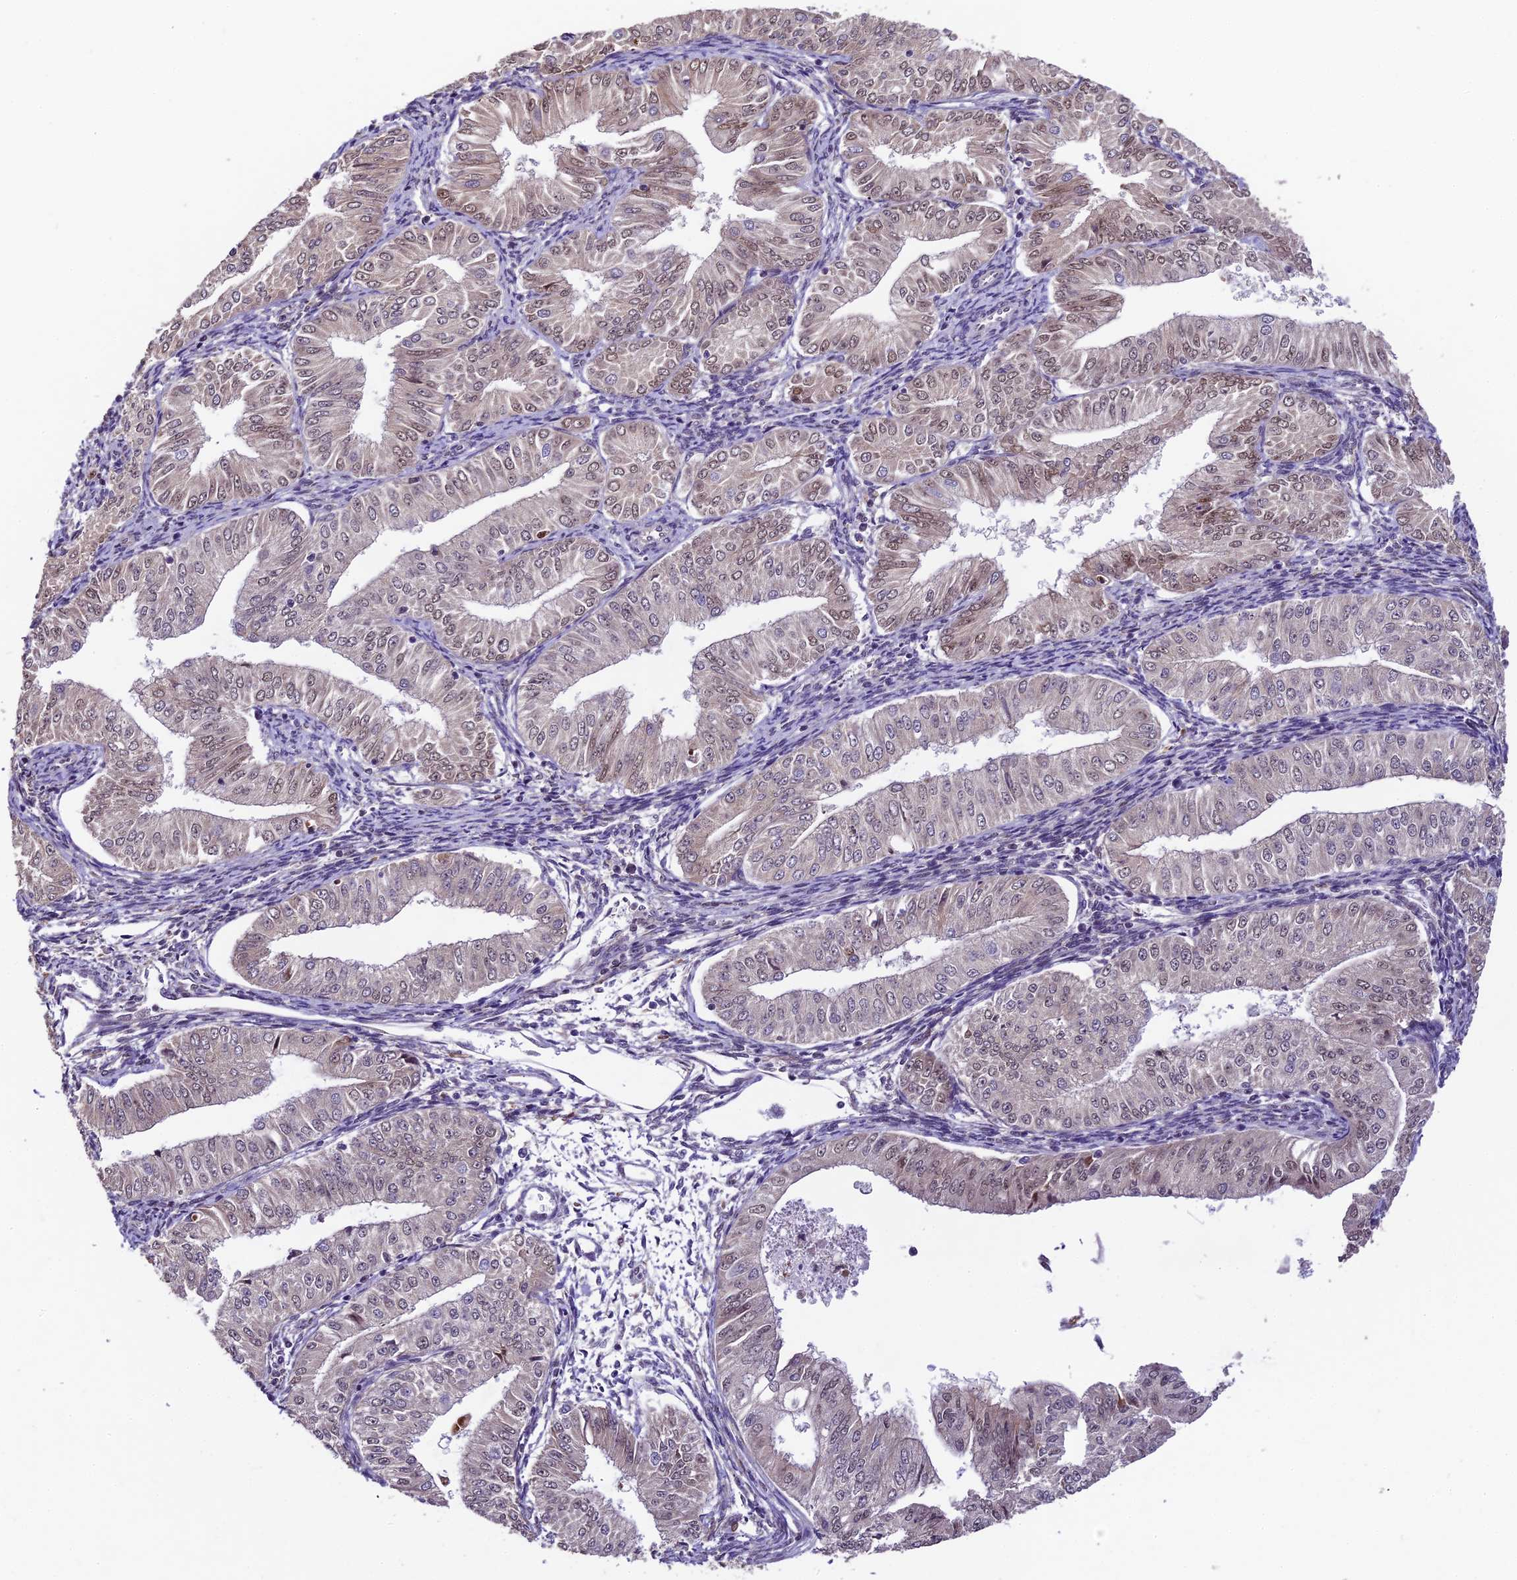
{"staining": {"intensity": "weak", "quantity": "<25%", "location": "nuclear"}, "tissue": "endometrial cancer", "cell_type": "Tumor cells", "image_type": "cancer", "snomed": [{"axis": "morphology", "description": "Normal tissue, NOS"}, {"axis": "morphology", "description": "Adenocarcinoma, NOS"}, {"axis": "topography", "description": "Endometrium"}], "caption": "High power microscopy micrograph of an immunohistochemistry (IHC) histopathology image of endometrial cancer (adenocarcinoma), revealing no significant positivity in tumor cells. (DAB IHC, high magnification).", "gene": "TRIM22", "patient": {"sex": "female", "age": 53}}